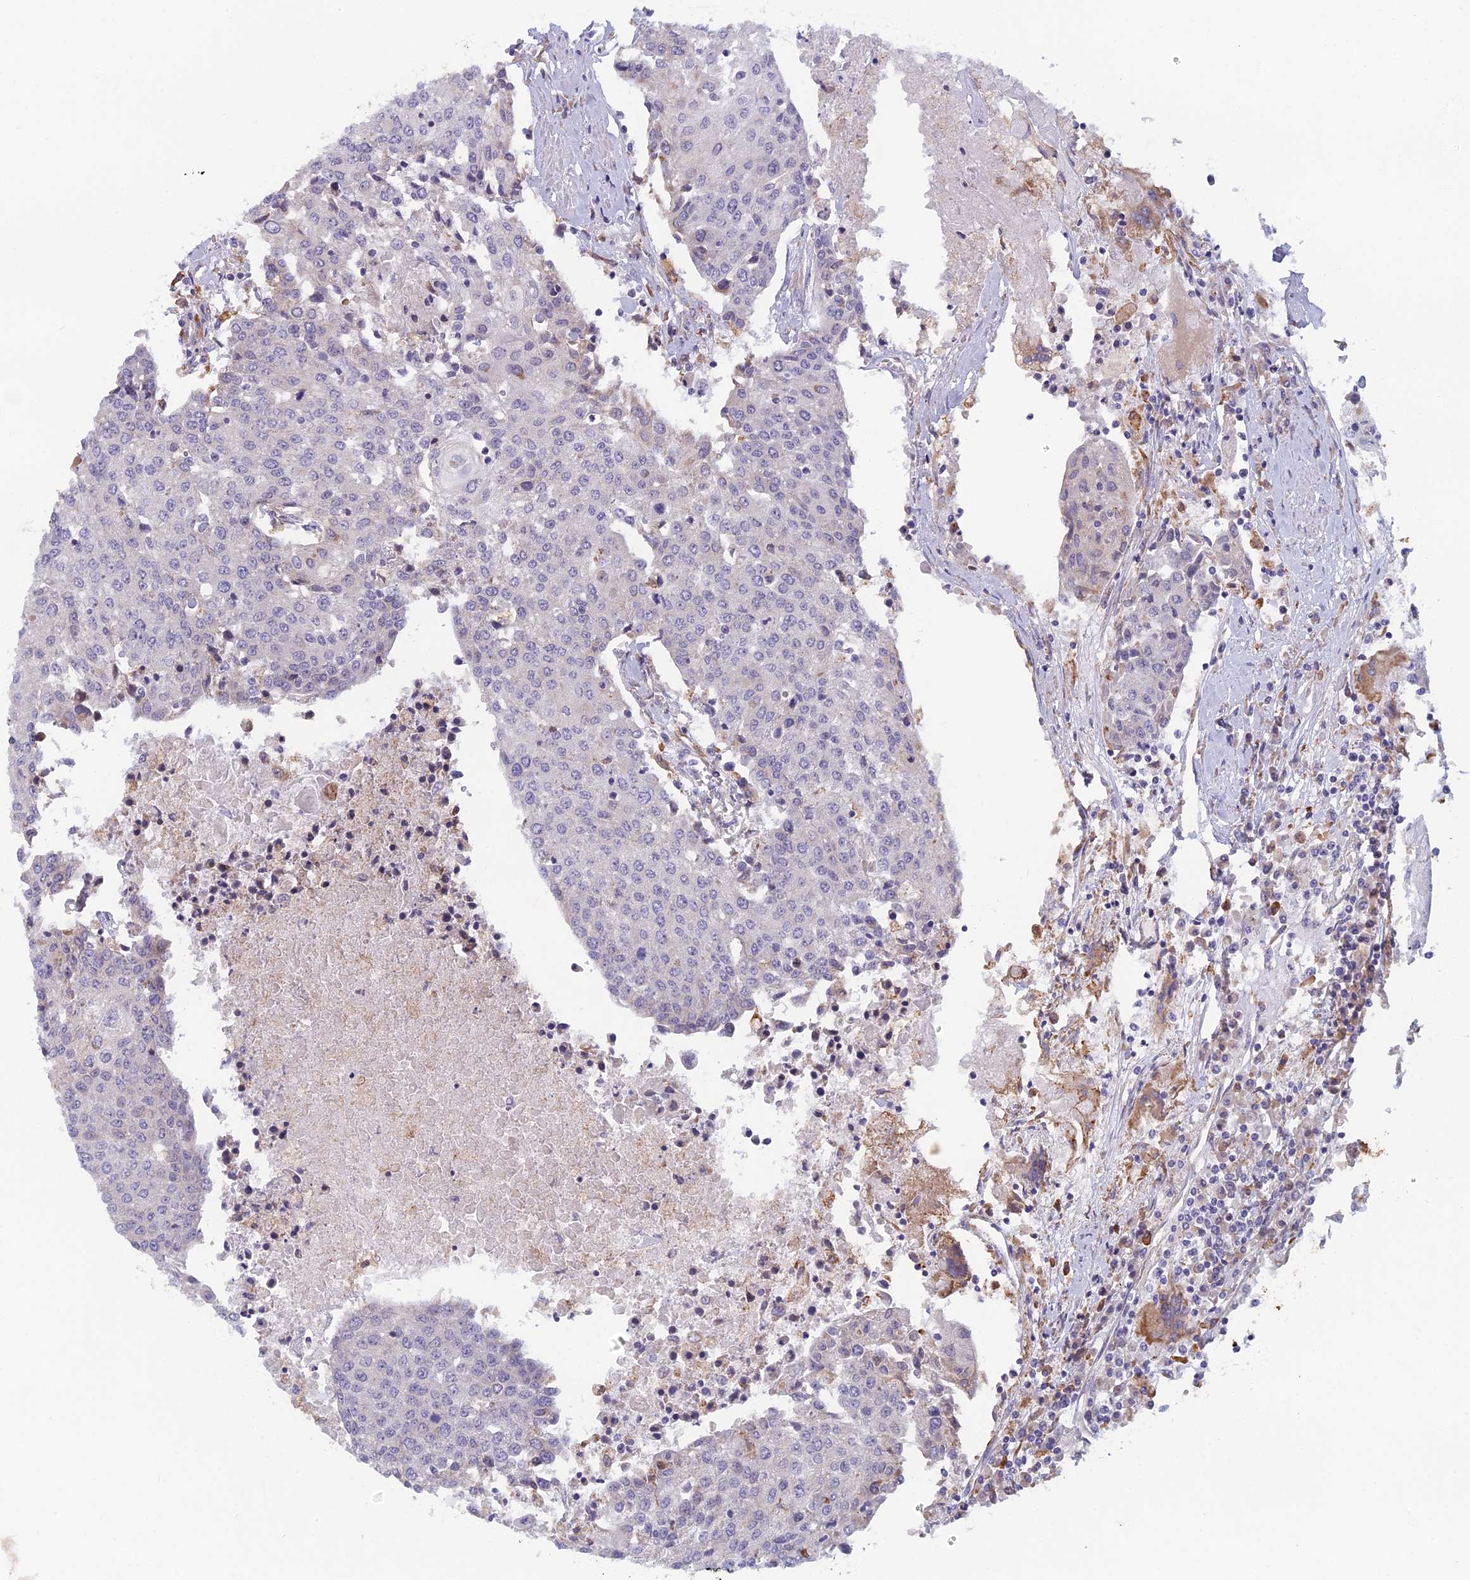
{"staining": {"intensity": "negative", "quantity": "none", "location": "none"}, "tissue": "urothelial cancer", "cell_type": "Tumor cells", "image_type": "cancer", "snomed": [{"axis": "morphology", "description": "Urothelial carcinoma, High grade"}, {"axis": "topography", "description": "Urinary bladder"}], "caption": "IHC image of neoplastic tissue: urothelial cancer stained with DAB exhibits no significant protein expression in tumor cells.", "gene": "DDX51", "patient": {"sex": "female", "age": 85}}